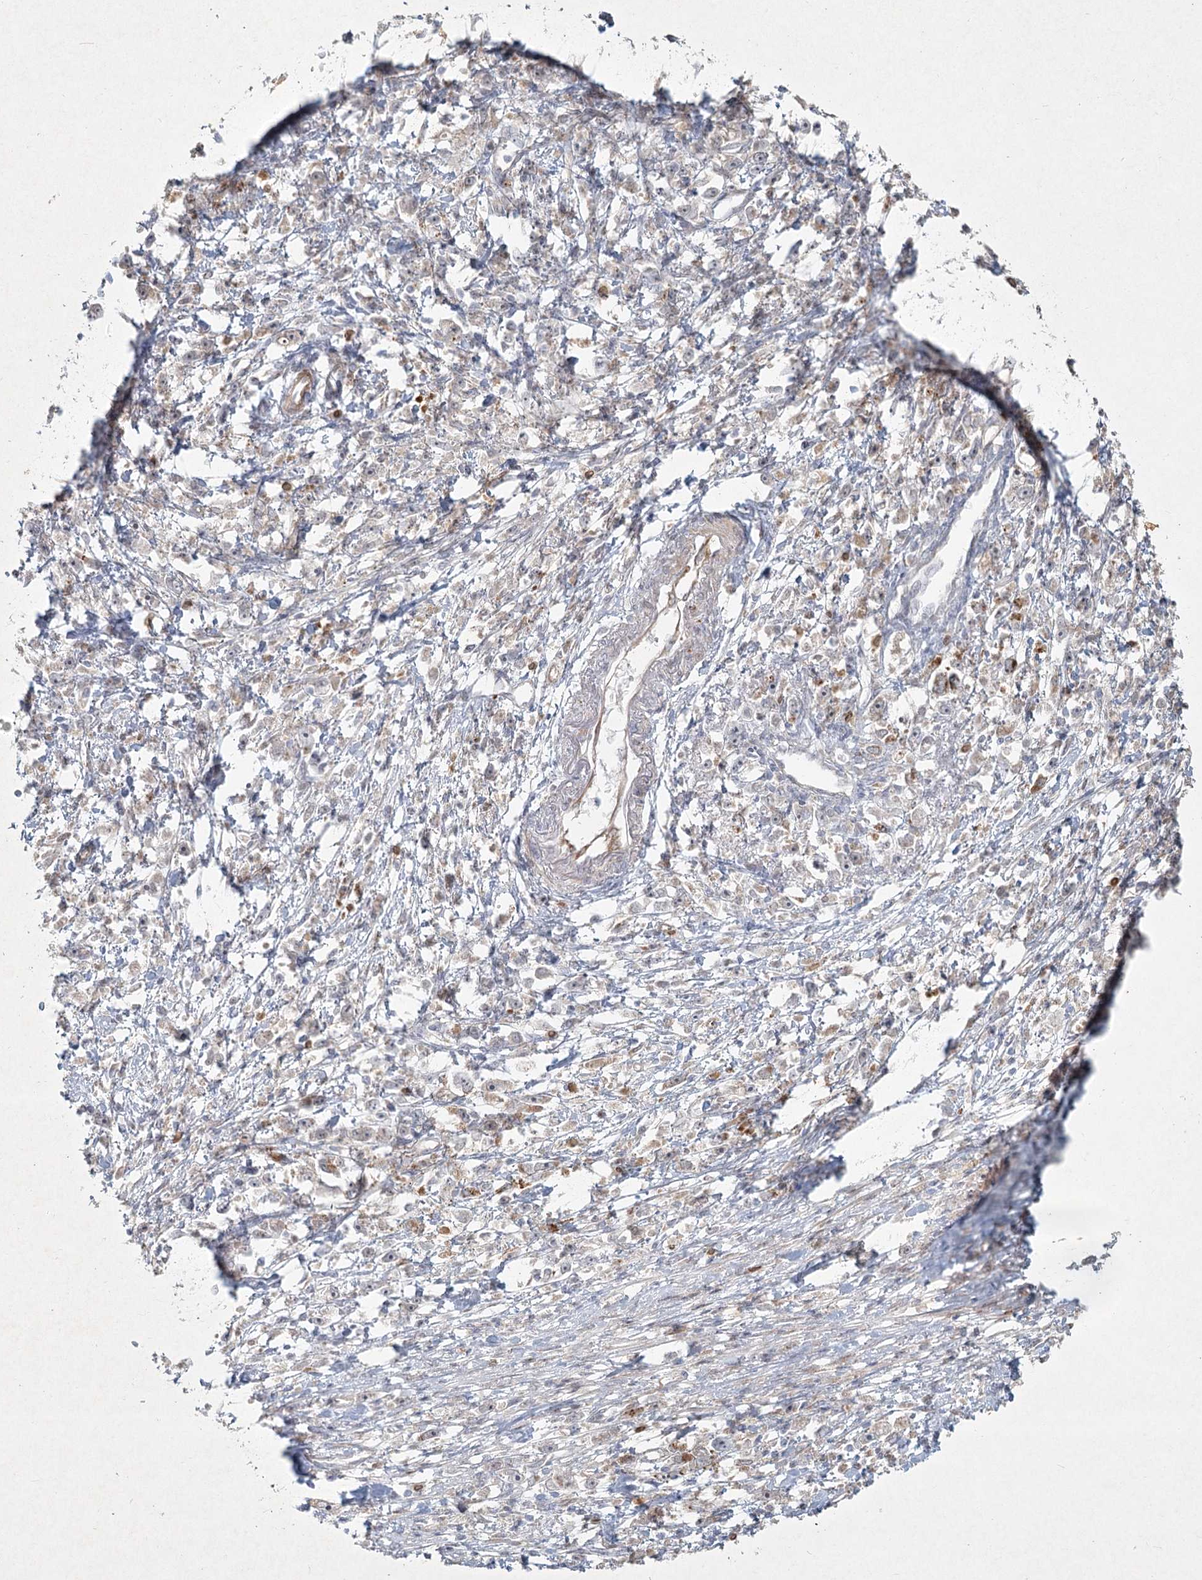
{"staining": {"intensity": "negative", "quantity": "none", "location": "none"}, "tissue": "stomach cancer", "cell_type": "Tumor cells", "image_type": "cancer", "snomed": [{"axis": "morphology", "description": "Adenocarcinoma, NOS"}, {"axis": "topography", "description": "Stomach"}], "caption": "Photomicrograph shows no protein staining in tumor cells of stomach cancer tissue.", "gene": "LRP2BP", "patient": {"sex": "female", "age": 59}}